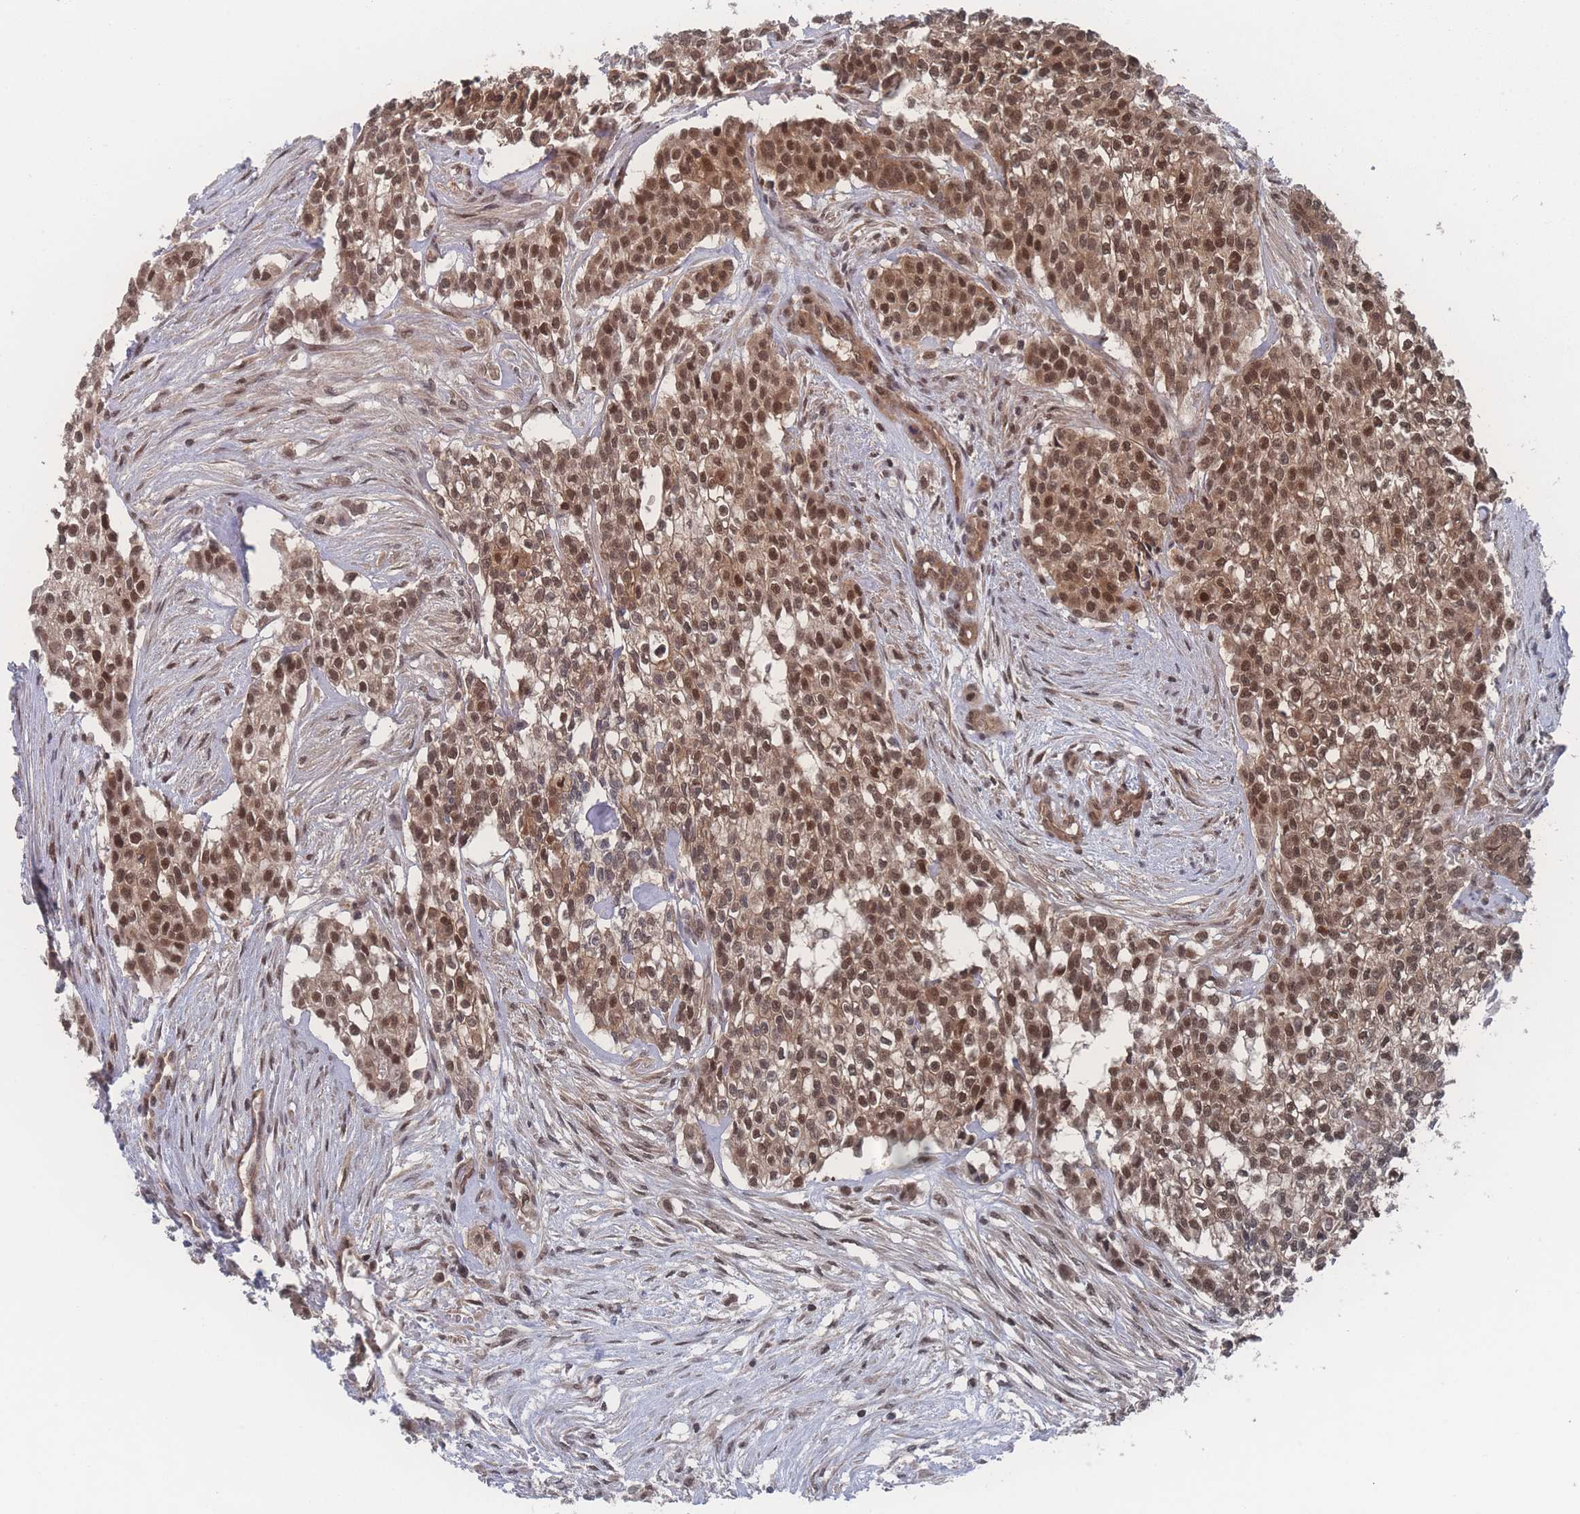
{"staining": {"intensity": "strong", "quantity": ">75%", "location": "cytoplasmic/membranous,nuclear"}, "tissue": "head and neck cancer", "cell_type": "Tumor cells", "image_type": "cancer", "snomed": [{"axis": "morphology", "description": "Adenocarcinoma, NOS"}, {"axis": "topography", "description": "Head-Neck"}], "caption": "Tumor cells exhibit high levels of strong cytoplasmic/membranous and nuclear expression in about >75% of cells in head and neck adenocarcinoma.", "gene": "PSMA1", "patient": {"sex": "male", "age": 81}}